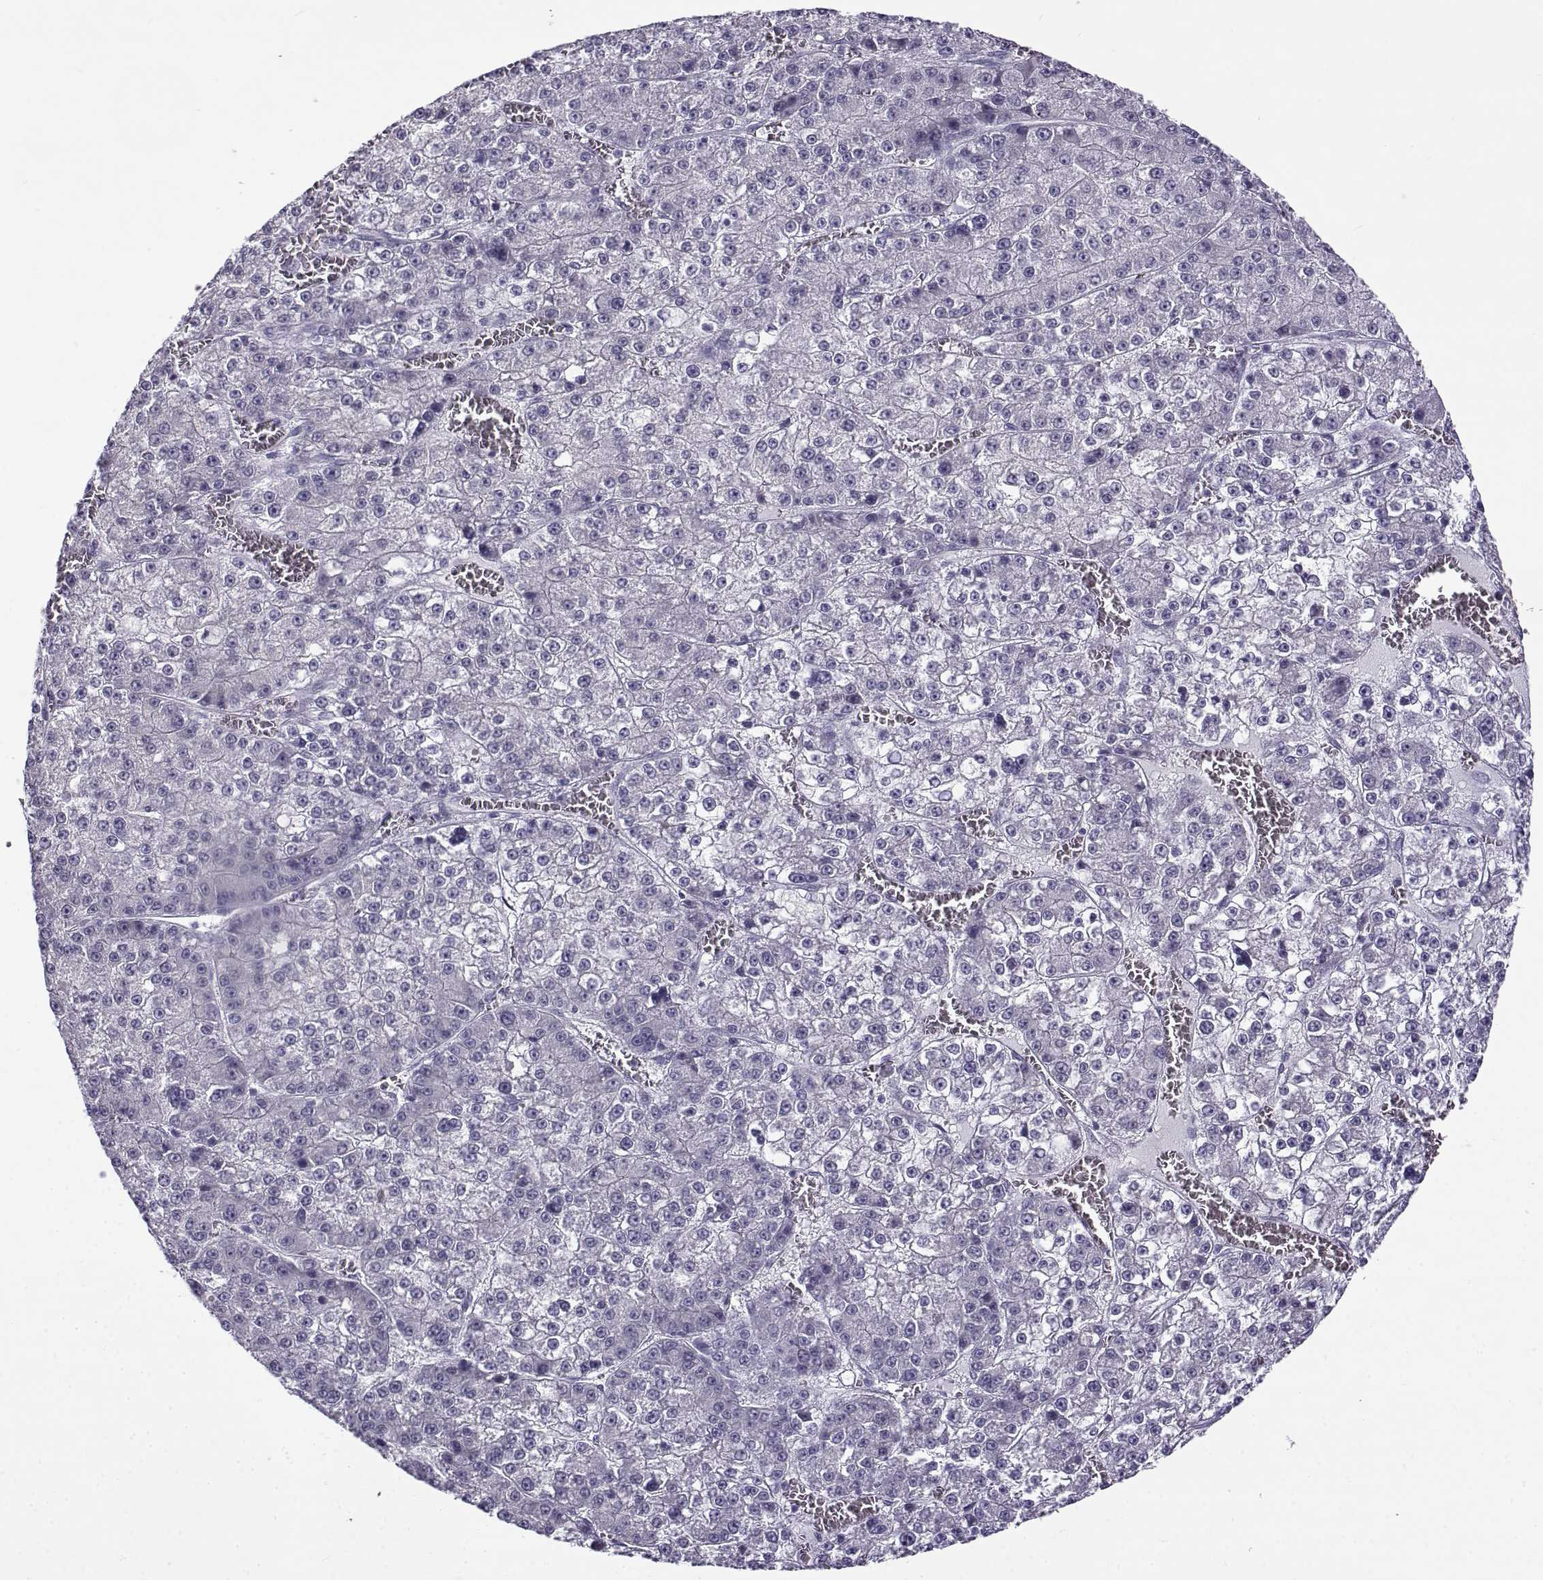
{"staining": {"intensity": "negative", "quantity": "none", "location": "none"}, "tissue": "liver cancer", "cell_type": "Tumor cells", "image_type": "cancer", "snomed": [{"axis": "morphology", "description": "Carcinoma, Hepatocellular, NOS"}, {"axis": "topography", "description": "Liver"}], "caption": "The histopathology image shows no significant staining in tumor cells of liver cancer (hepatocellular carcinoma).", "gene": "TEX55", "patient": {"sex": "female", "age": 73}}